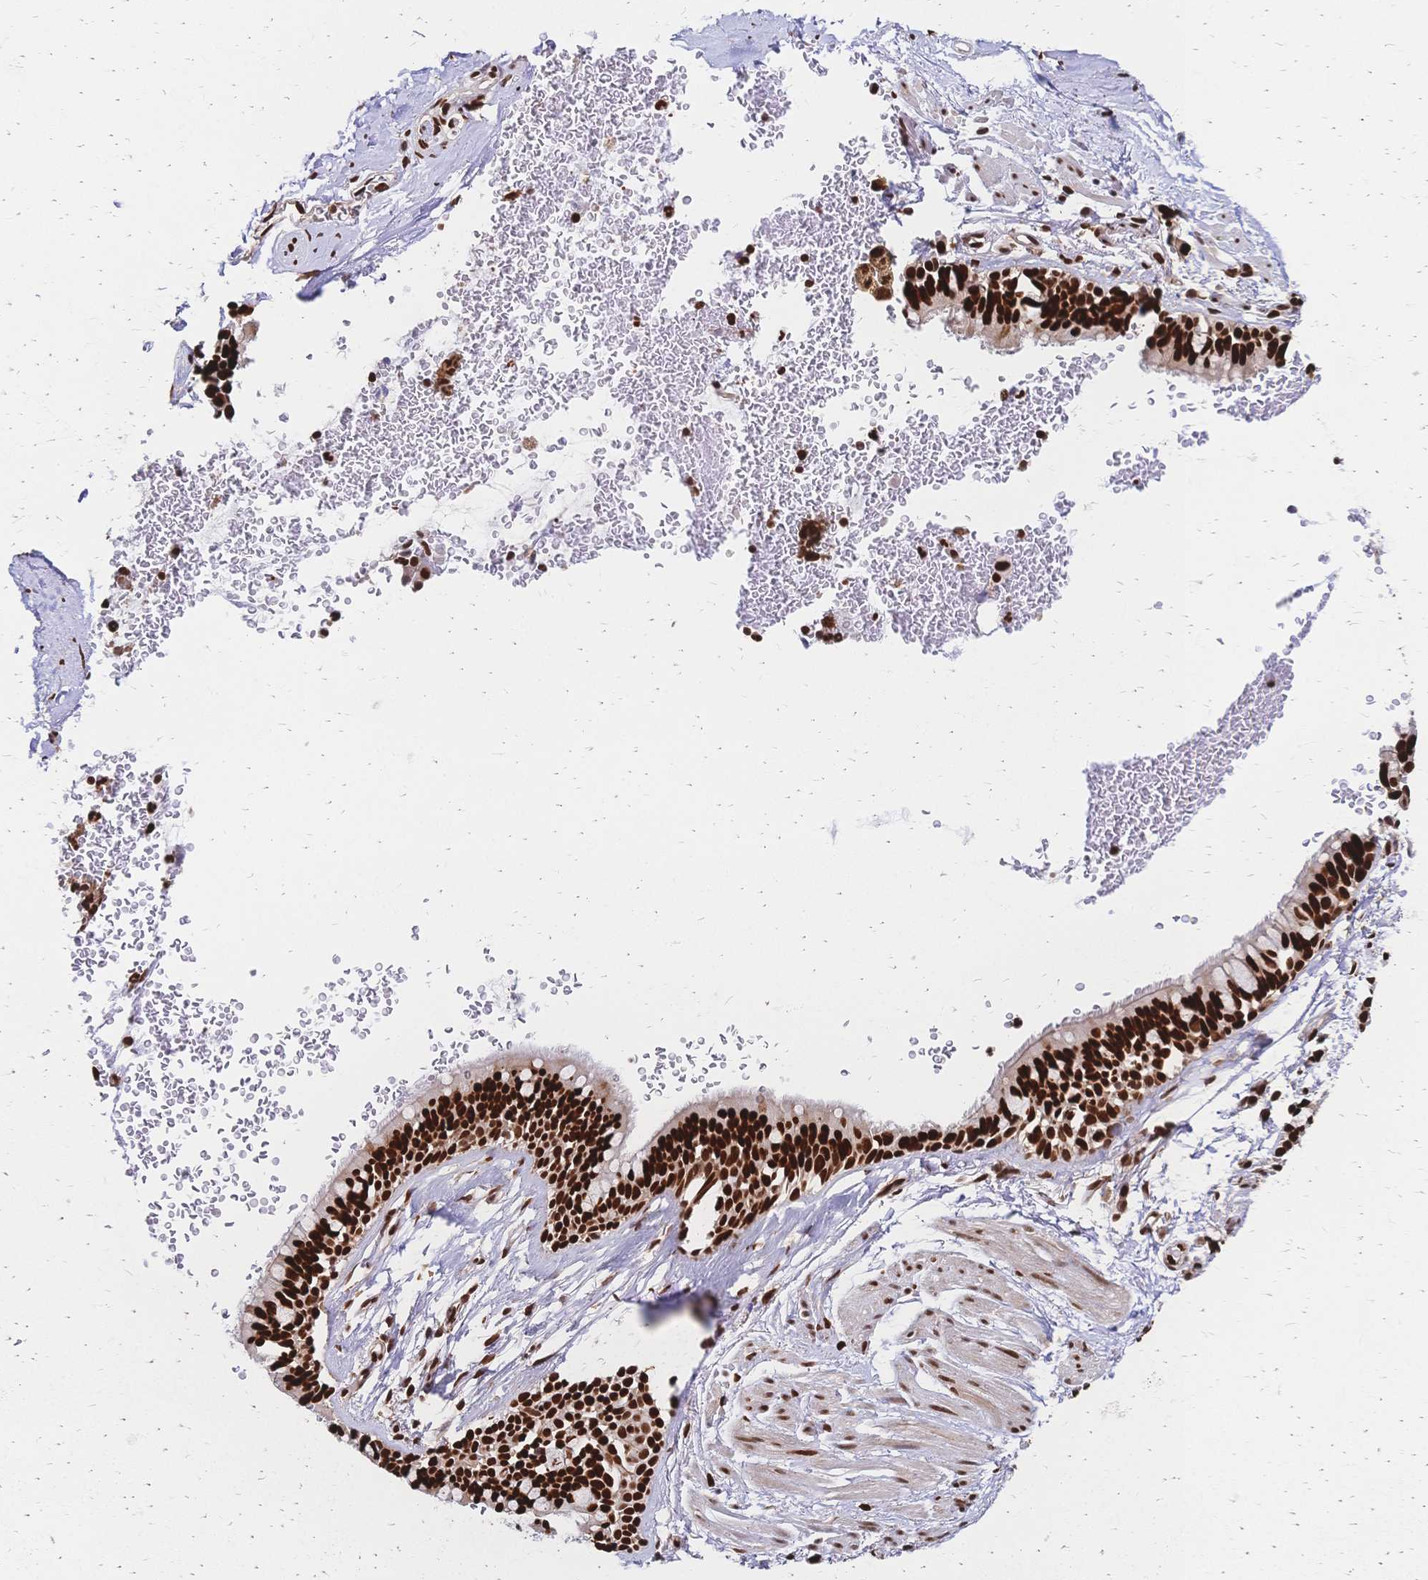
{"staining": {"intensity": "strong", "quantity": "<25%", "location": "nuclear"}, "tissue": "soft tissue", "cell_type": "Chondrocytes", "image_type": "normal", "snomed": [{"axis": "morphology", "description": "Normal tissue, NOS"}, {"axis": "topography", "description": "Lymph node"}, {"axis": "topography", "description": "Cartilage tissue"}, {"axis": "topography", "description": "Bronchus"}], "caption": "Immunohistochemistry histopathology image of benign human soft tissue stained for a protein (brown), which shows medium levels of strong nuclear positivity in approximately <25% of chondrocytes.", "gene": "HDGF", "patient": {"sex": "female", "age": 70}}